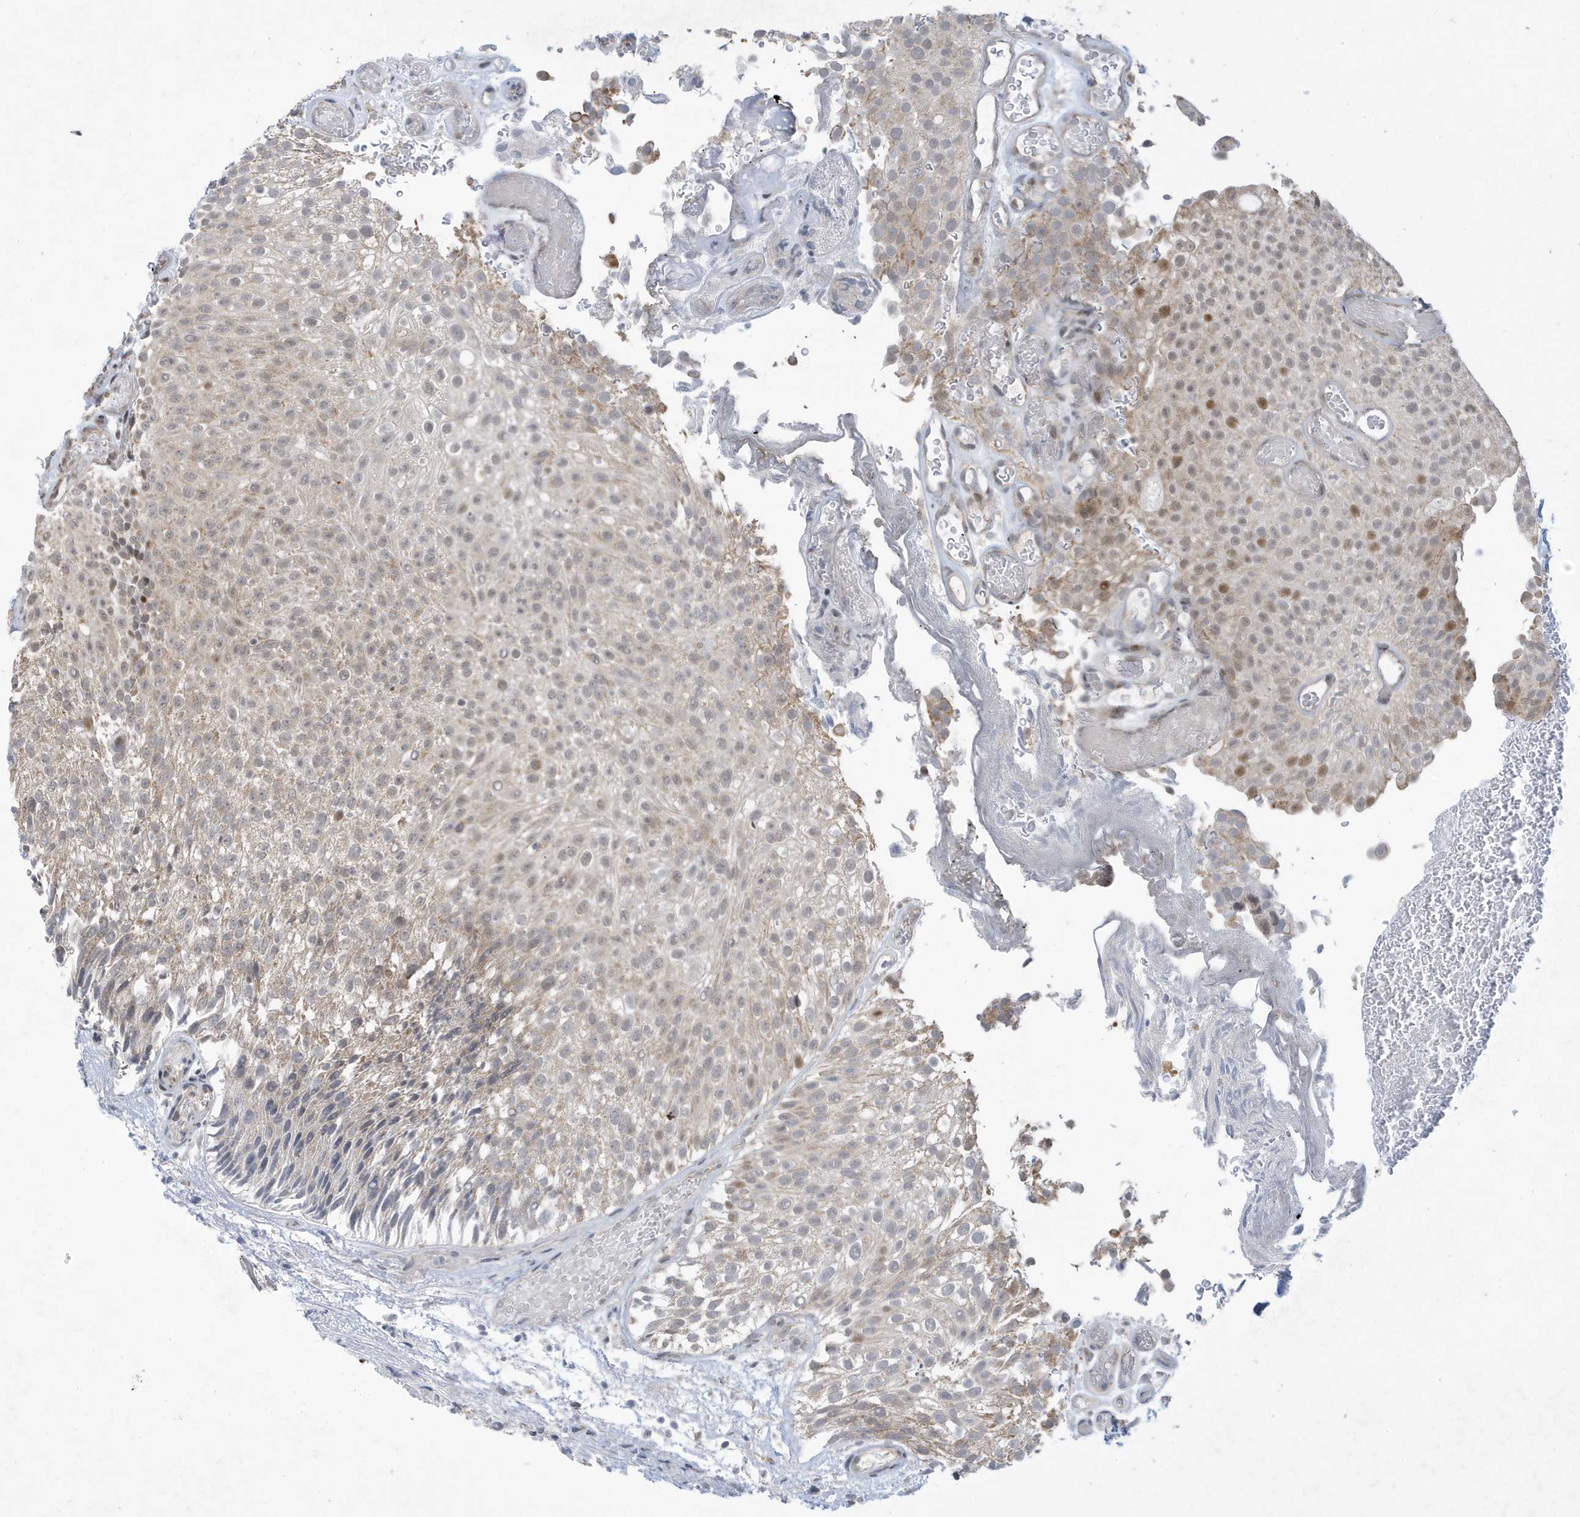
{"staining": {"intensity": "moderate", "quantity": "<25%", "location": "nuclear"}, "tissue": "urothelial cancer", "cell_type": "Tumor cells", "image_type": "cancer", "snomed": [{"axis": "morphology", "description": "Urothelial carcinoma, Low grade"}, {"axis": "topography", "description": "Urinary bladder"}], "caption": "Immunohistochemical staining of urothelial cancer exhibits low levels of moderate nuclear protein expression in about <25% of tumor cells.", "gene": "FAM9B", "patient": {"sex": "male", "age": 78}}